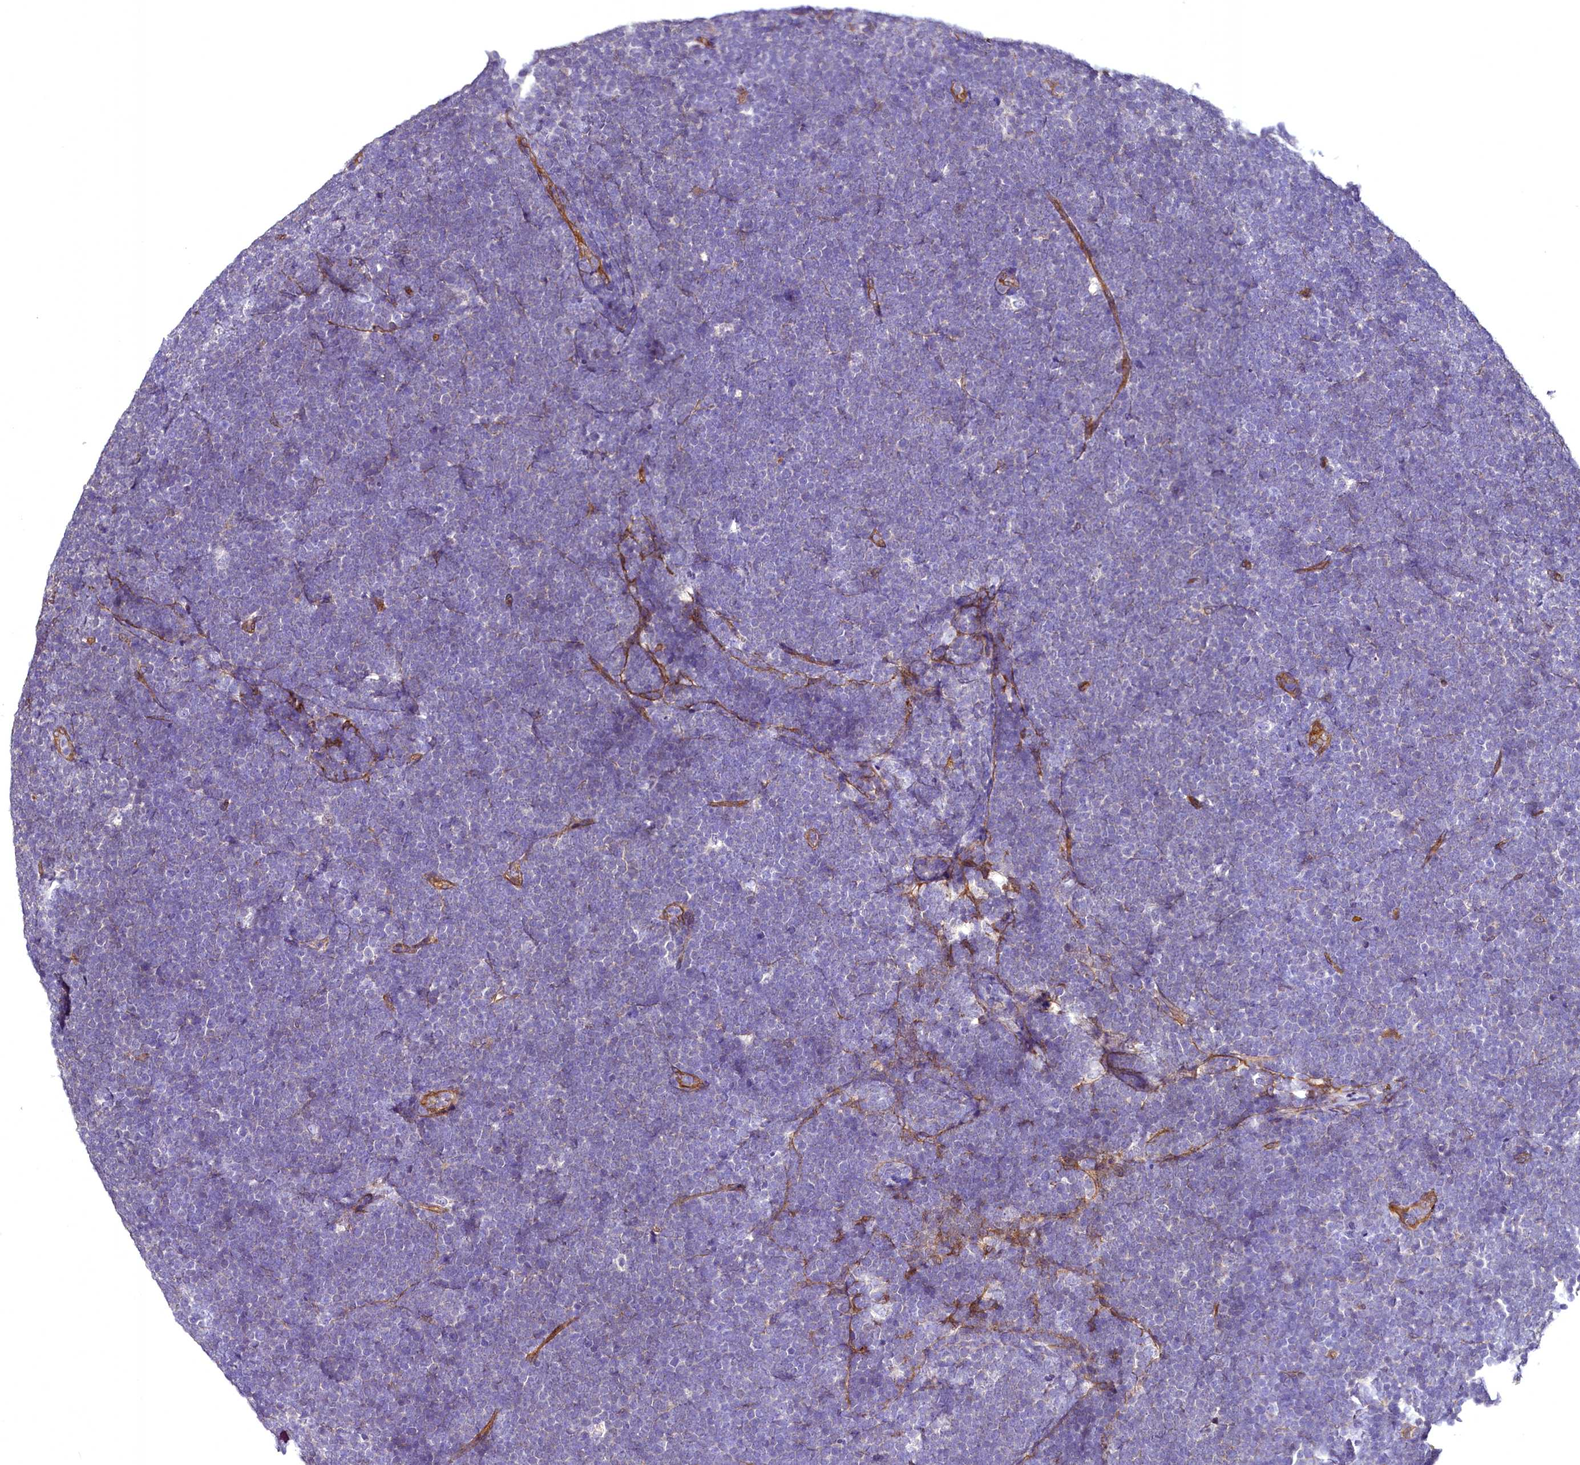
{"staining": {"intensity": "negative", "quantity": "none", "location": "none"}, "tissue": "lymphoma", "cell_type": "Tumor cells", "image_type": "cancer", "snomed": [{"axis": "morphology", "description": "Malignant lymphoma, non-Hodgkin's type, High grade"}, {"axis": "topography", "description": "Lymph node"}], "caption": "There is no significant positivity in tumor cells of lymphoma.", "gene": "STXBP1", "patient": {"sex": "male", "age": 13}}